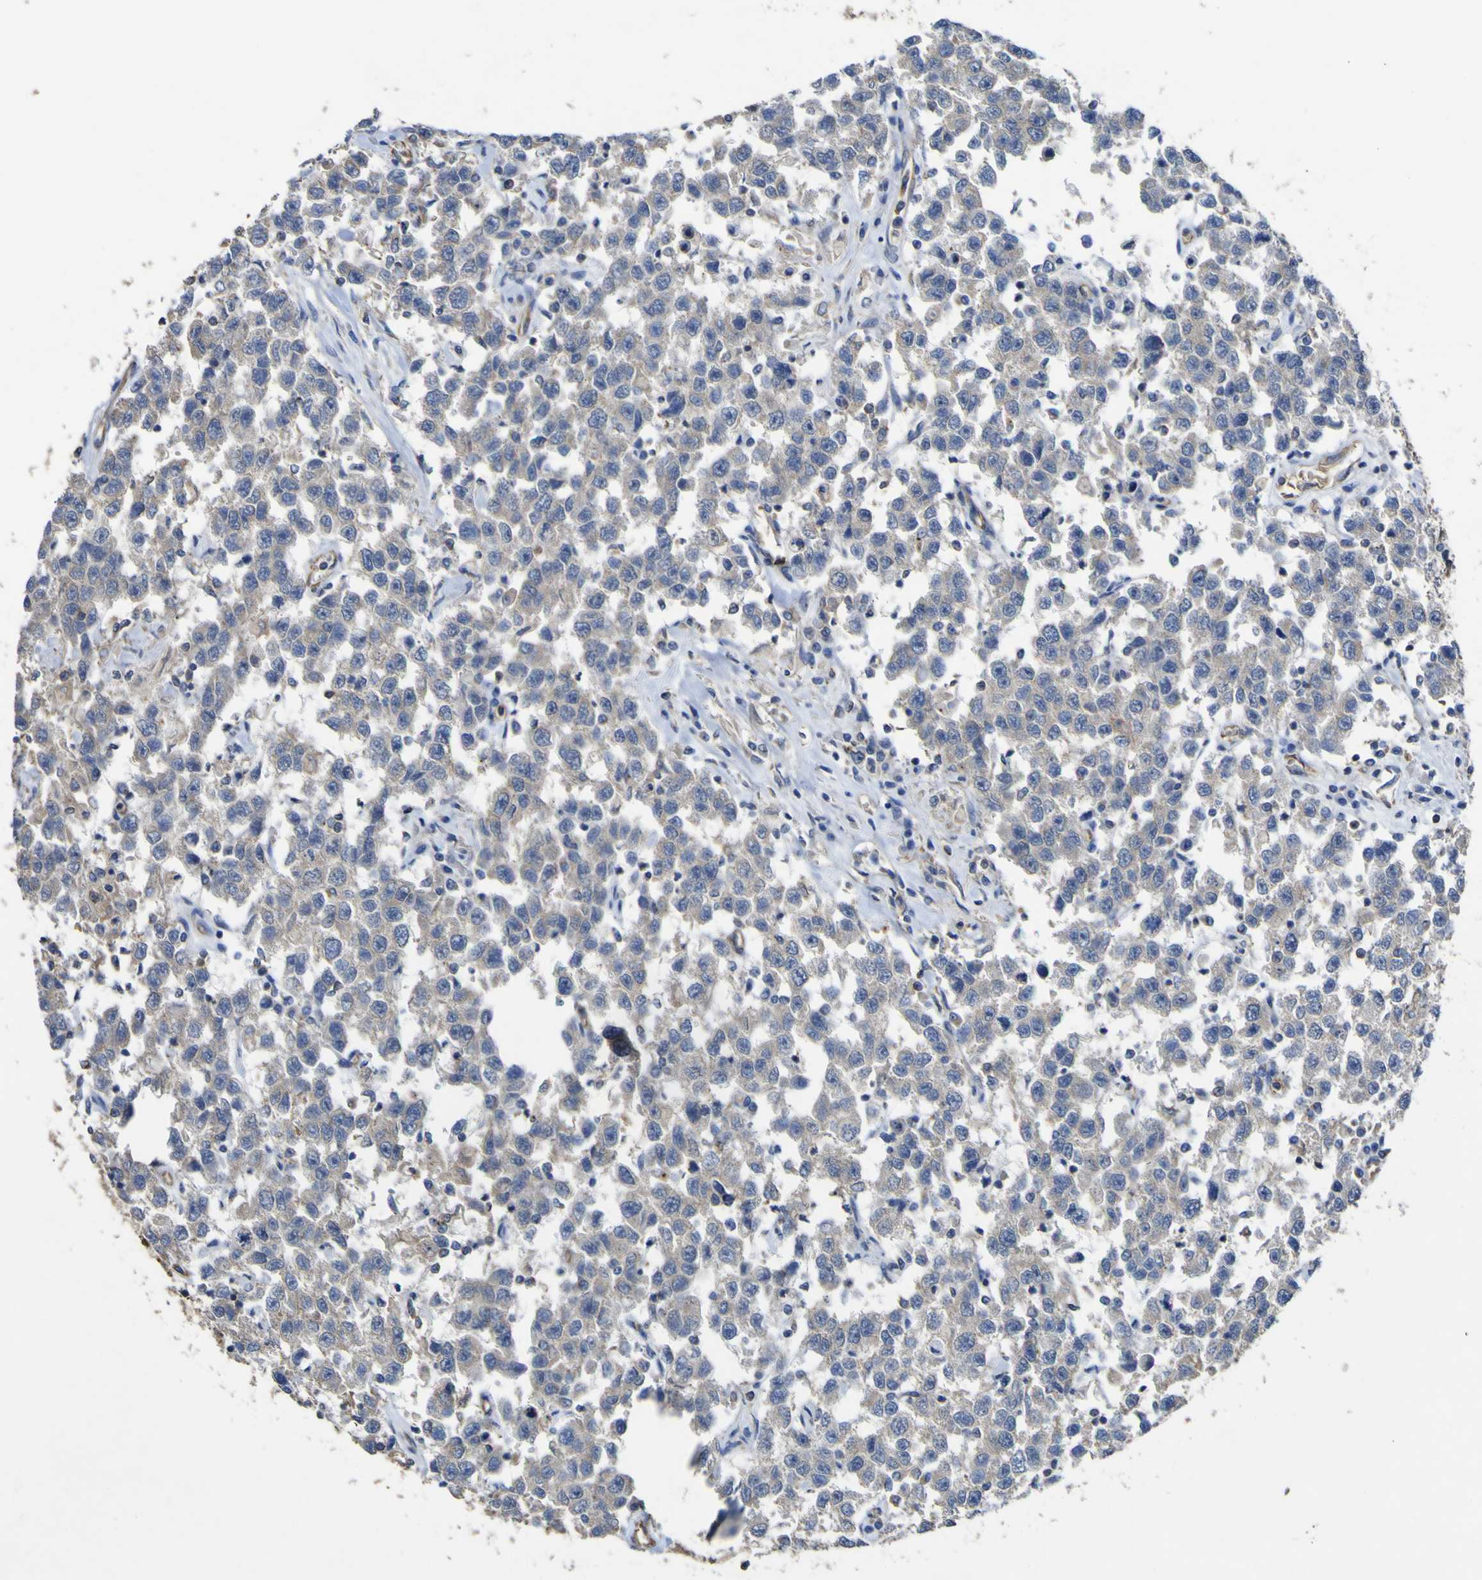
{"staining": {"intensity": "weak", "quantity": "<25%", "location": "cytoplasmic/membranous"}, "tissue": "testis cancer", "cell_type": "Tumor cells", "image_type": "cancer", "snomed": [{"axis": "morphology", "description": "Seminoma, NOS"}, {"axis": "topography", "description": "Testis"}], "caption": "Histopathology image shows no significant protein staining in tumor cells of testis cancer (seminoma). Brightfield microscopy of immunohistochemistry (IHC) stained with DAB (brown) and hematoxylin (blue), captured at high magnification.", "gene": "TNFSF15", "patient": {"sex": "male", "age": 41}}